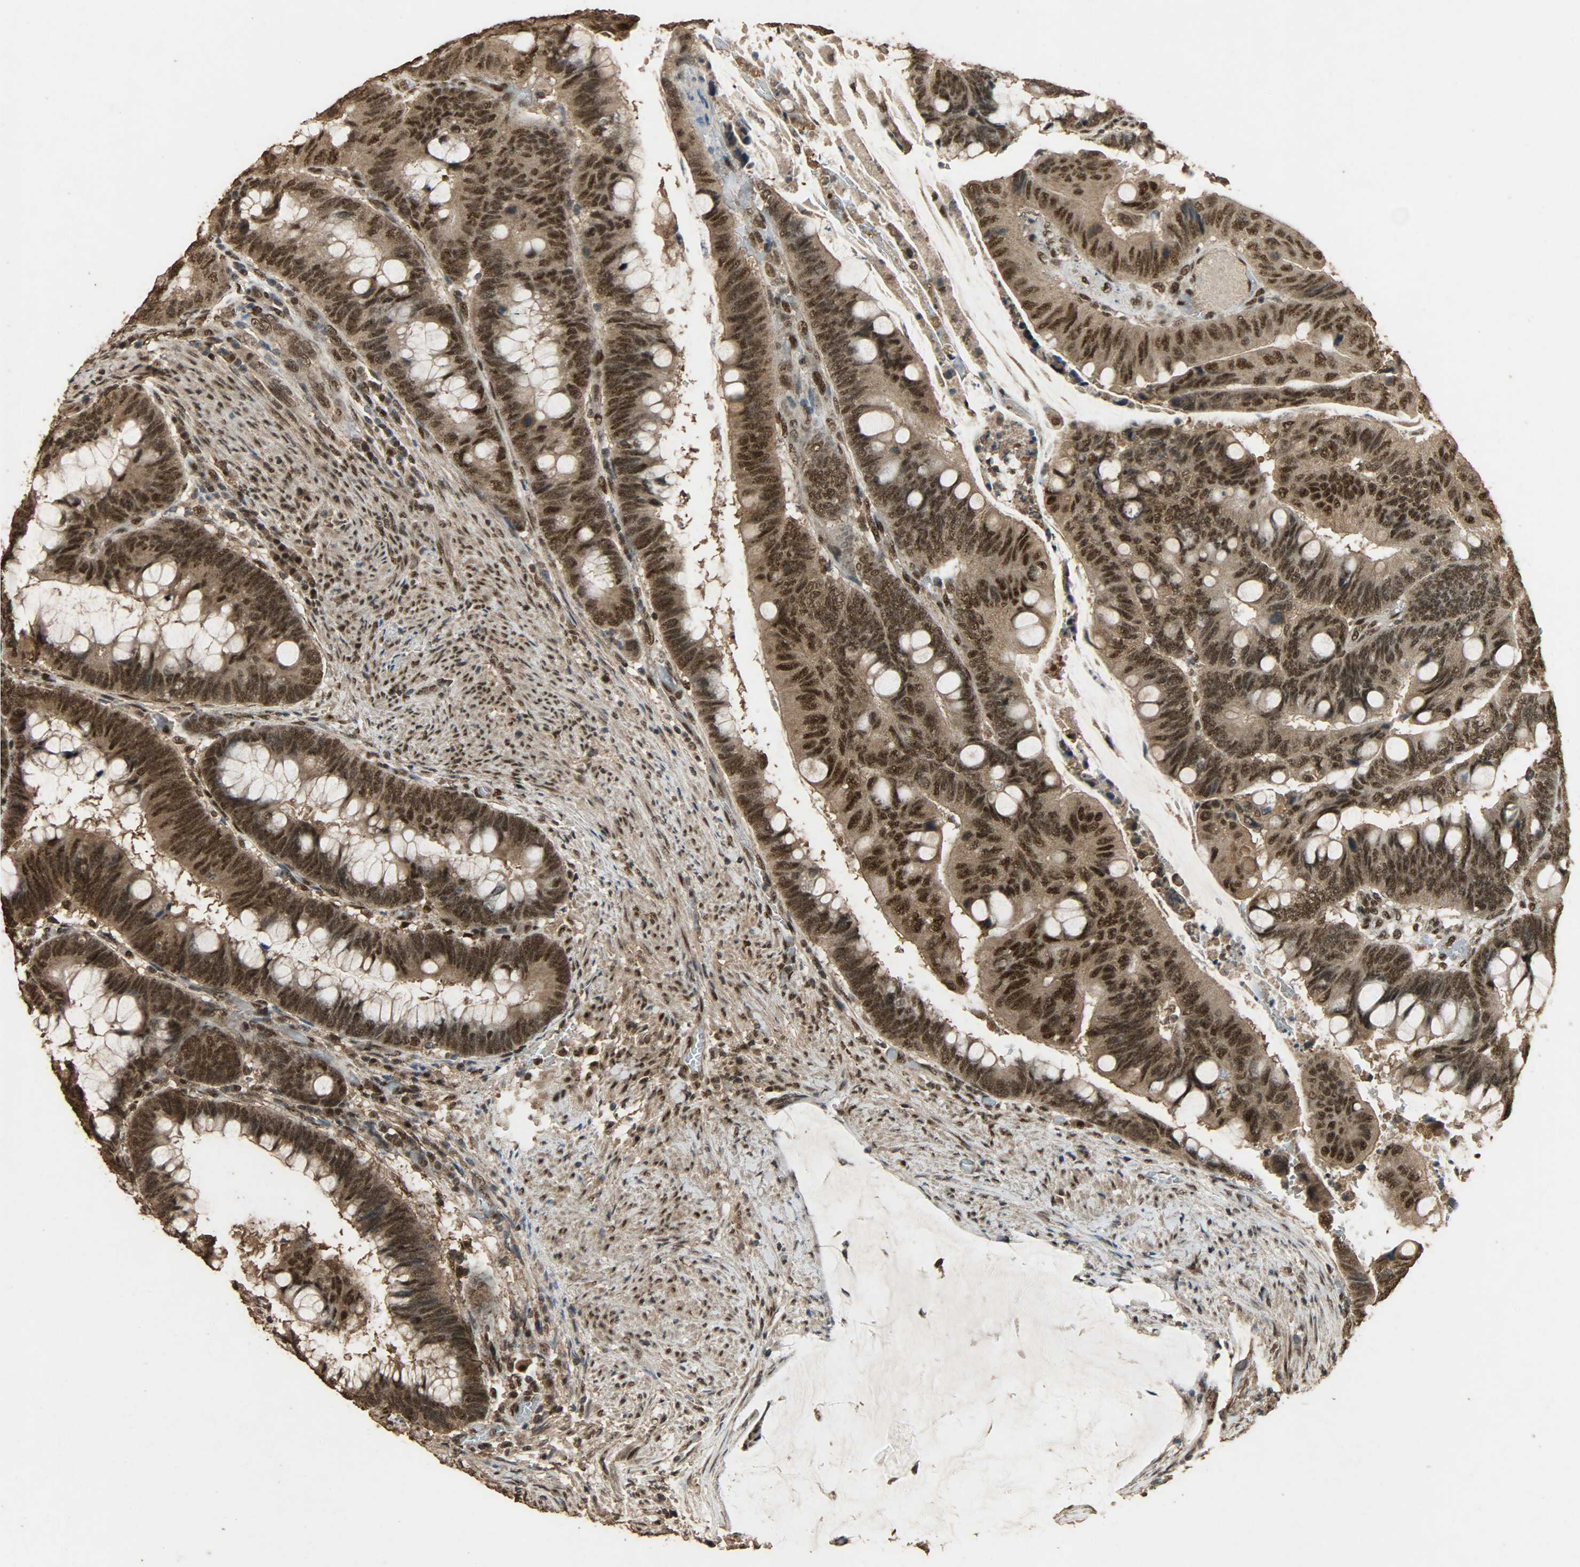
{"staining": {"intensity": "strong", "quantity": ">75%", "location": "cytoplasmic/membranous,nuclear"}, "tissue": "colorectal cancer", "cell_type": "Tumor cells", "image_type": "cancer", "snomed": [{"axis": "morphology", "description": "Normal tissue, NOS"}, {"axis": "morphology", "description": "Adenocarcinoma, NOS"}, {"axis": "topography", "description": "Rectum"}], "caption": "DAB immunohistochemical staining of human colorectal cancer (adenocarcinoma) displays strong cytoplasmic/membranous and nuclear protein positivity in approximately >75% of tumor cells.", "gene": "CCNT2", "patient": {"sex": "male", "age": 92}}